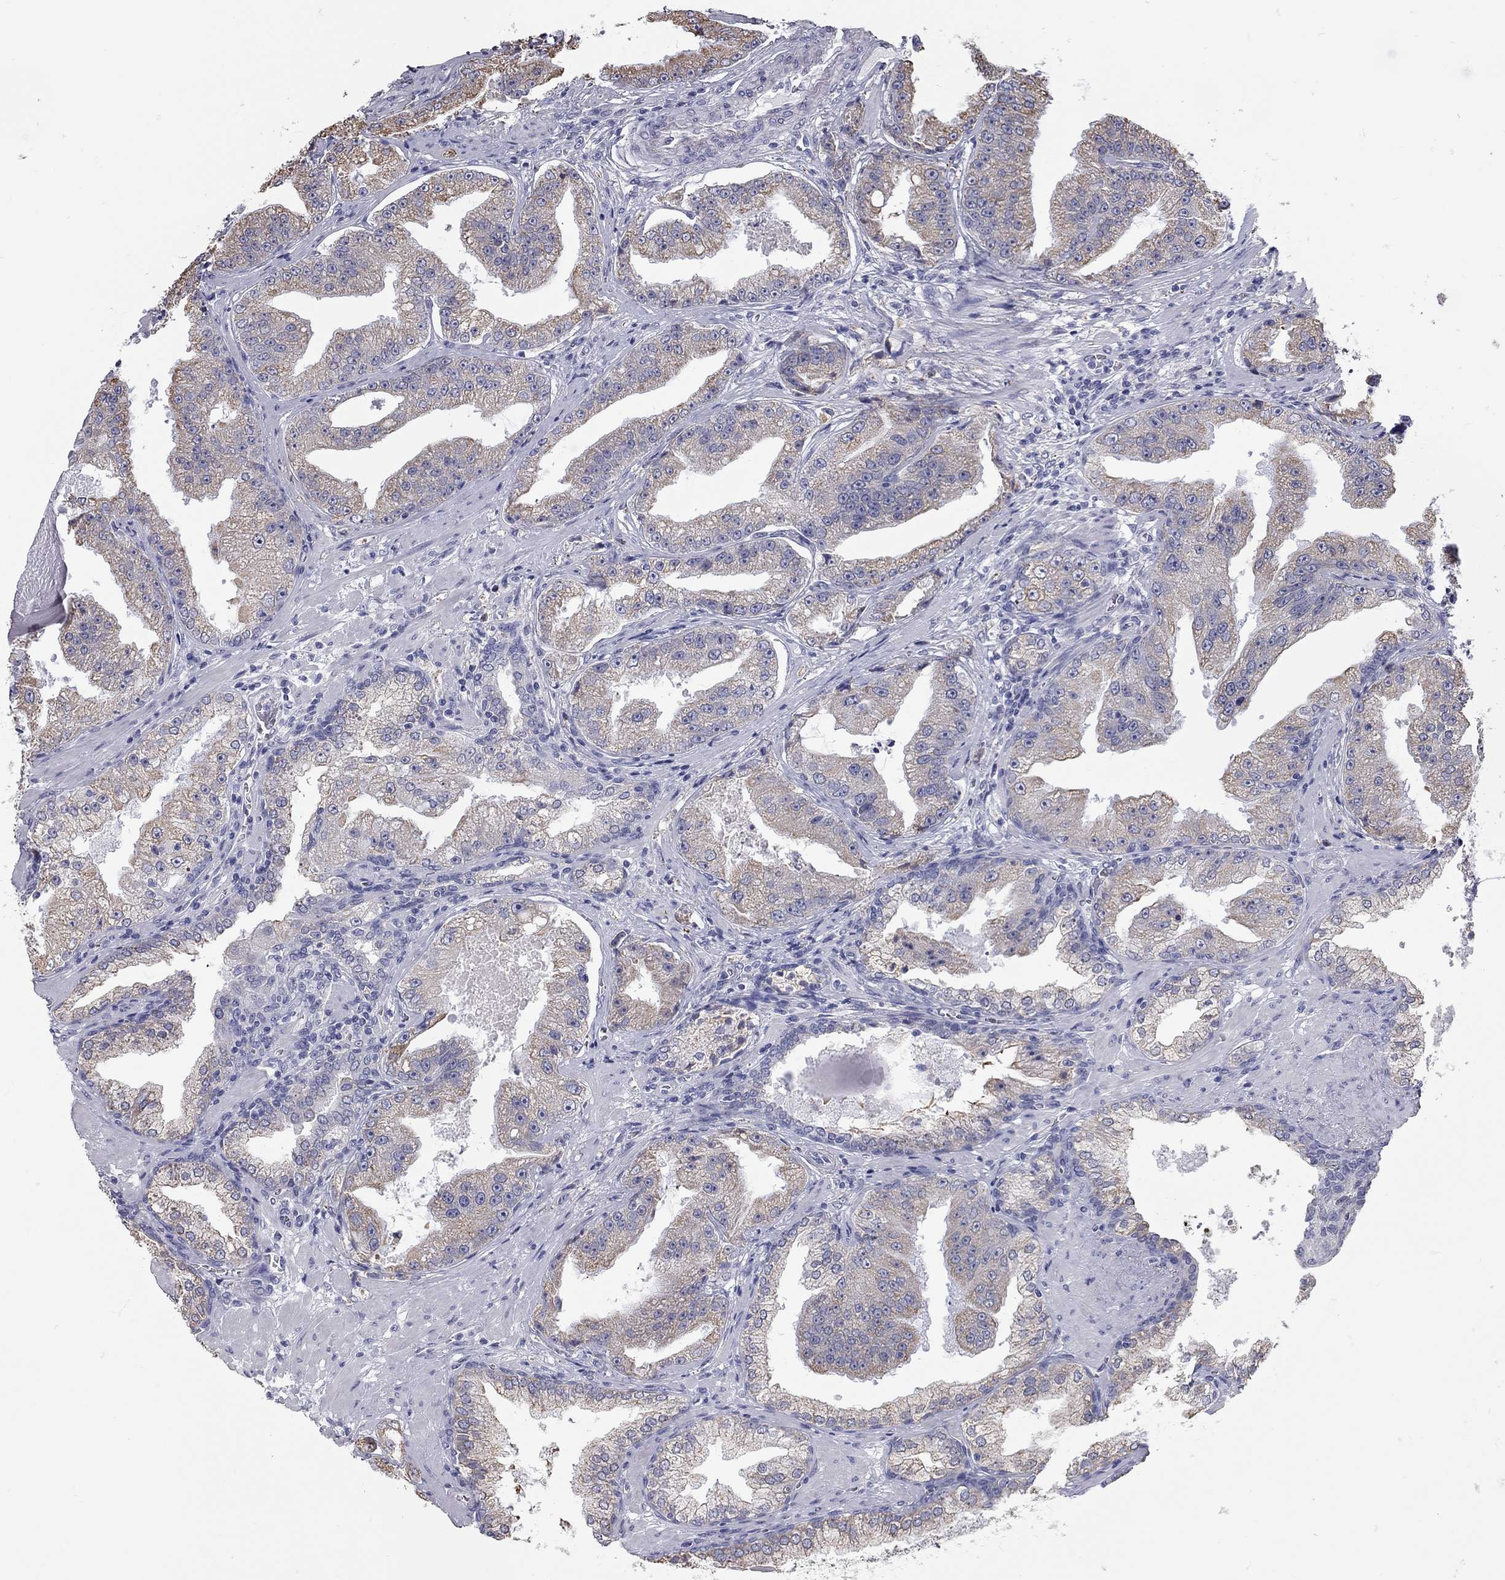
{"staining": {"intensity": "moderate", "quantity": "25%-75%", "location": "cytoplasmic/membranous"}, "tissue": "prostate cancer", "cell_type": "Tumor cells", "image_type": "cancer", "snomed": [{"axis": "morphology", "description": "Adenocarcinoma, Low grade"}, {"axis": "topography", "description": "Prostate"}], "caption": "Immunohistochemistry of adenocarcinoma (low-grade) (prostate) shows medium levels of moderate cytoplasmic/membranous staining in about 25%-75% of tumor cells. Using DAB (3,3'-diaminobenzidine) (brown) and hematoxylin (blue) stains, captured at high magnification using brightfield microscopy.", "gene": "XAGE2", "patient": {"sex": "male", "age": 62}}